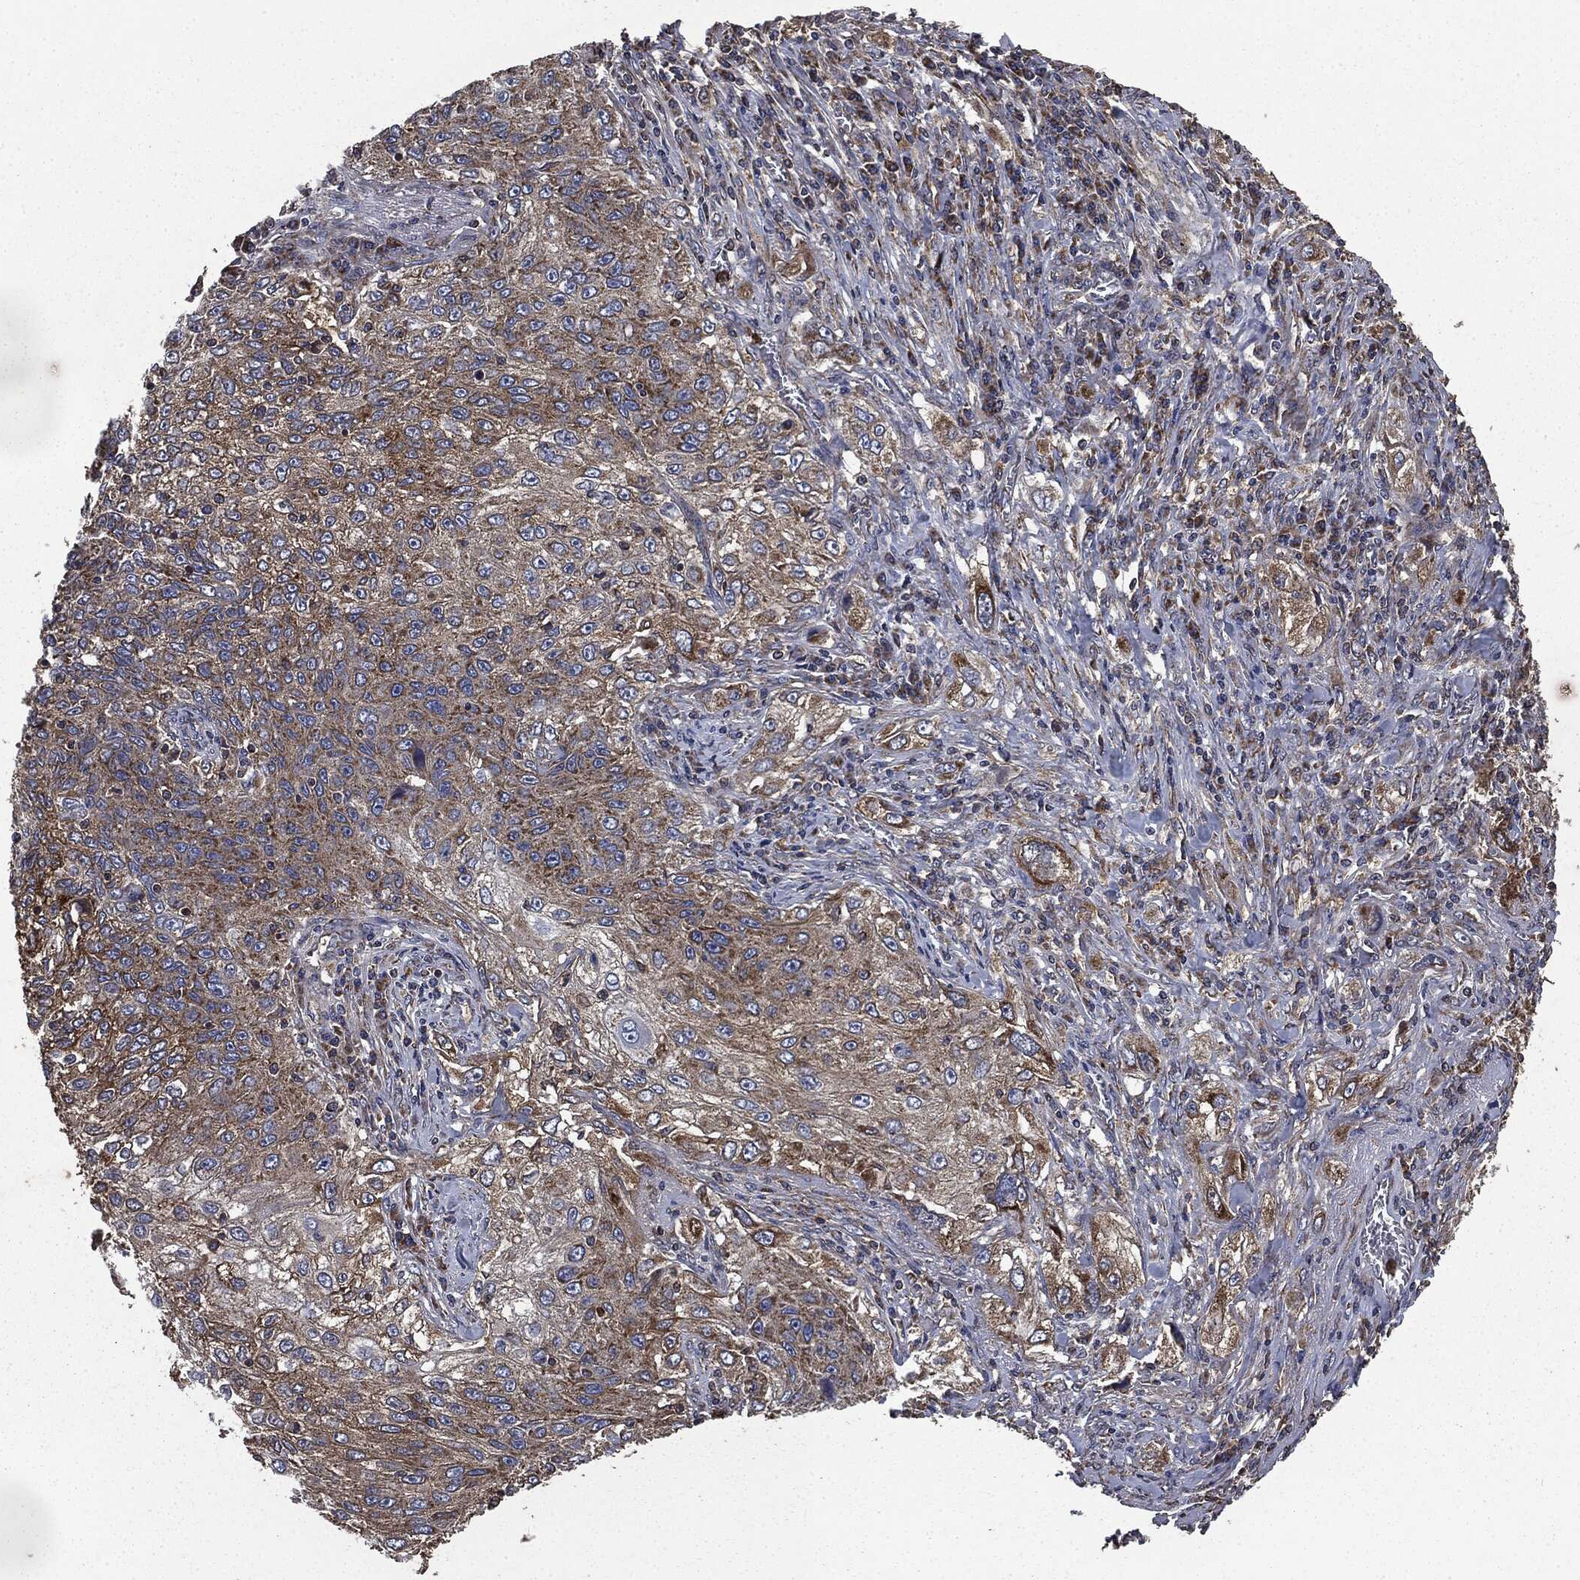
{"staining": {"intensity": "moderate", "quantity": ">75%", "location": "cytoplasmic/membranous"}, "tissue": "lung cancer", "cell_type": "Tumor cells", "image_type": "cancer", "snomed": [{"axis": "morphology", "description": "Squamous cell carcinoma, NOS"}, {"axis": "topography", "description": "Lung"}], "caption": "This image exhibits lung cancer (squamous cell carcinoma) stained with immunohistochemistry to label a protein in brown. The cytoplasmic/membranous of tumor cells show moderate positivity for the protein. Nuclei are counter-stained blue.", "gene": "MAPK6", "patient": {"sex": "female", "age": 69}}